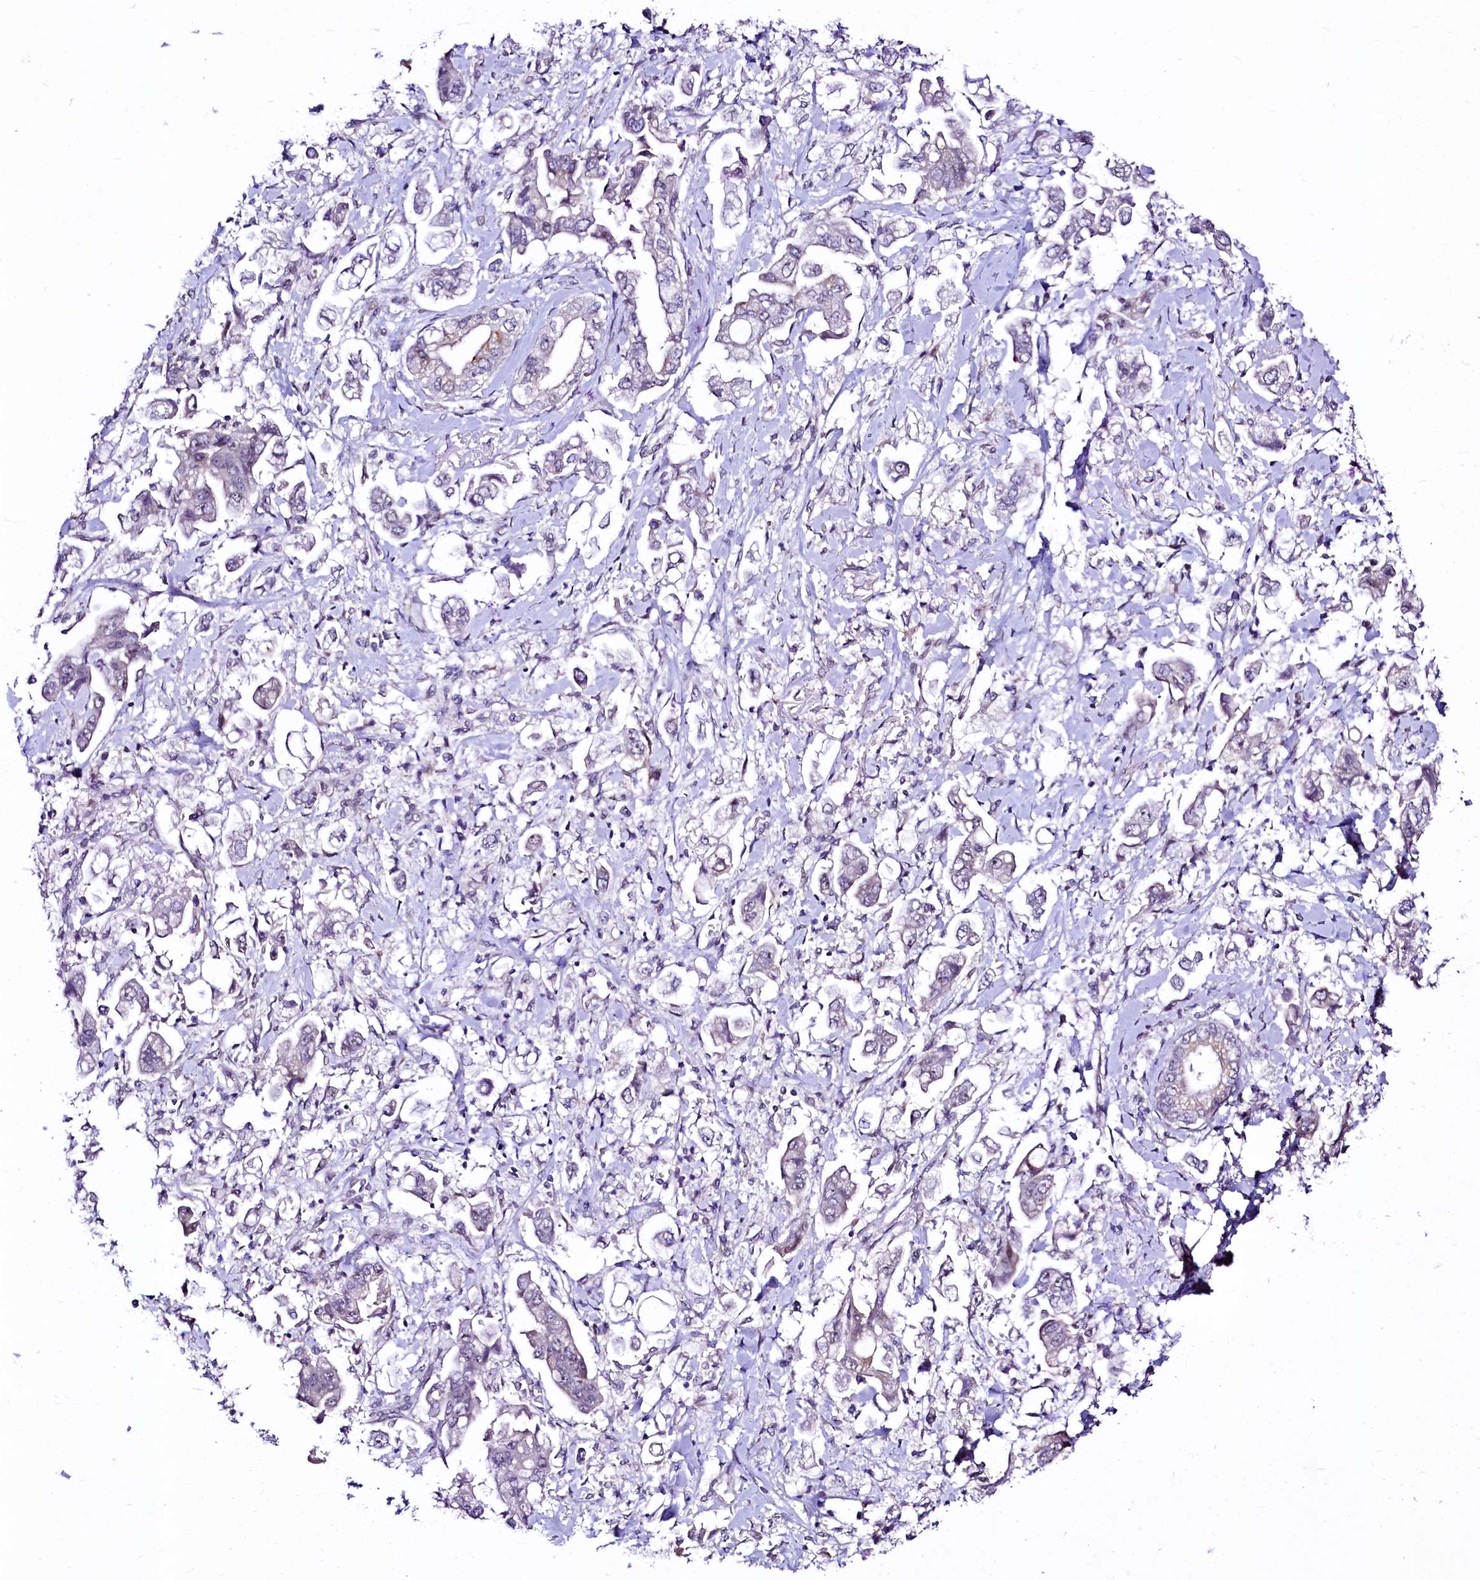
{"staining": {"intensity": "negative", "quantity": "none", "location": "none"}, "tissue": "stomach cancer", "cell_type": "Tumor cells", "image_type": "cancer", "snomed": [{"axis": "morphology", "description": "Adenocarcinoma, NOS"}, {"axis": "topography", "description": "Stomach"}], "caption": "There is no significant positivity in tumor cells of stomach adenocarcinoma.", "gene": "LEUTX", "patient": {"sex": "male", "age": 62}}